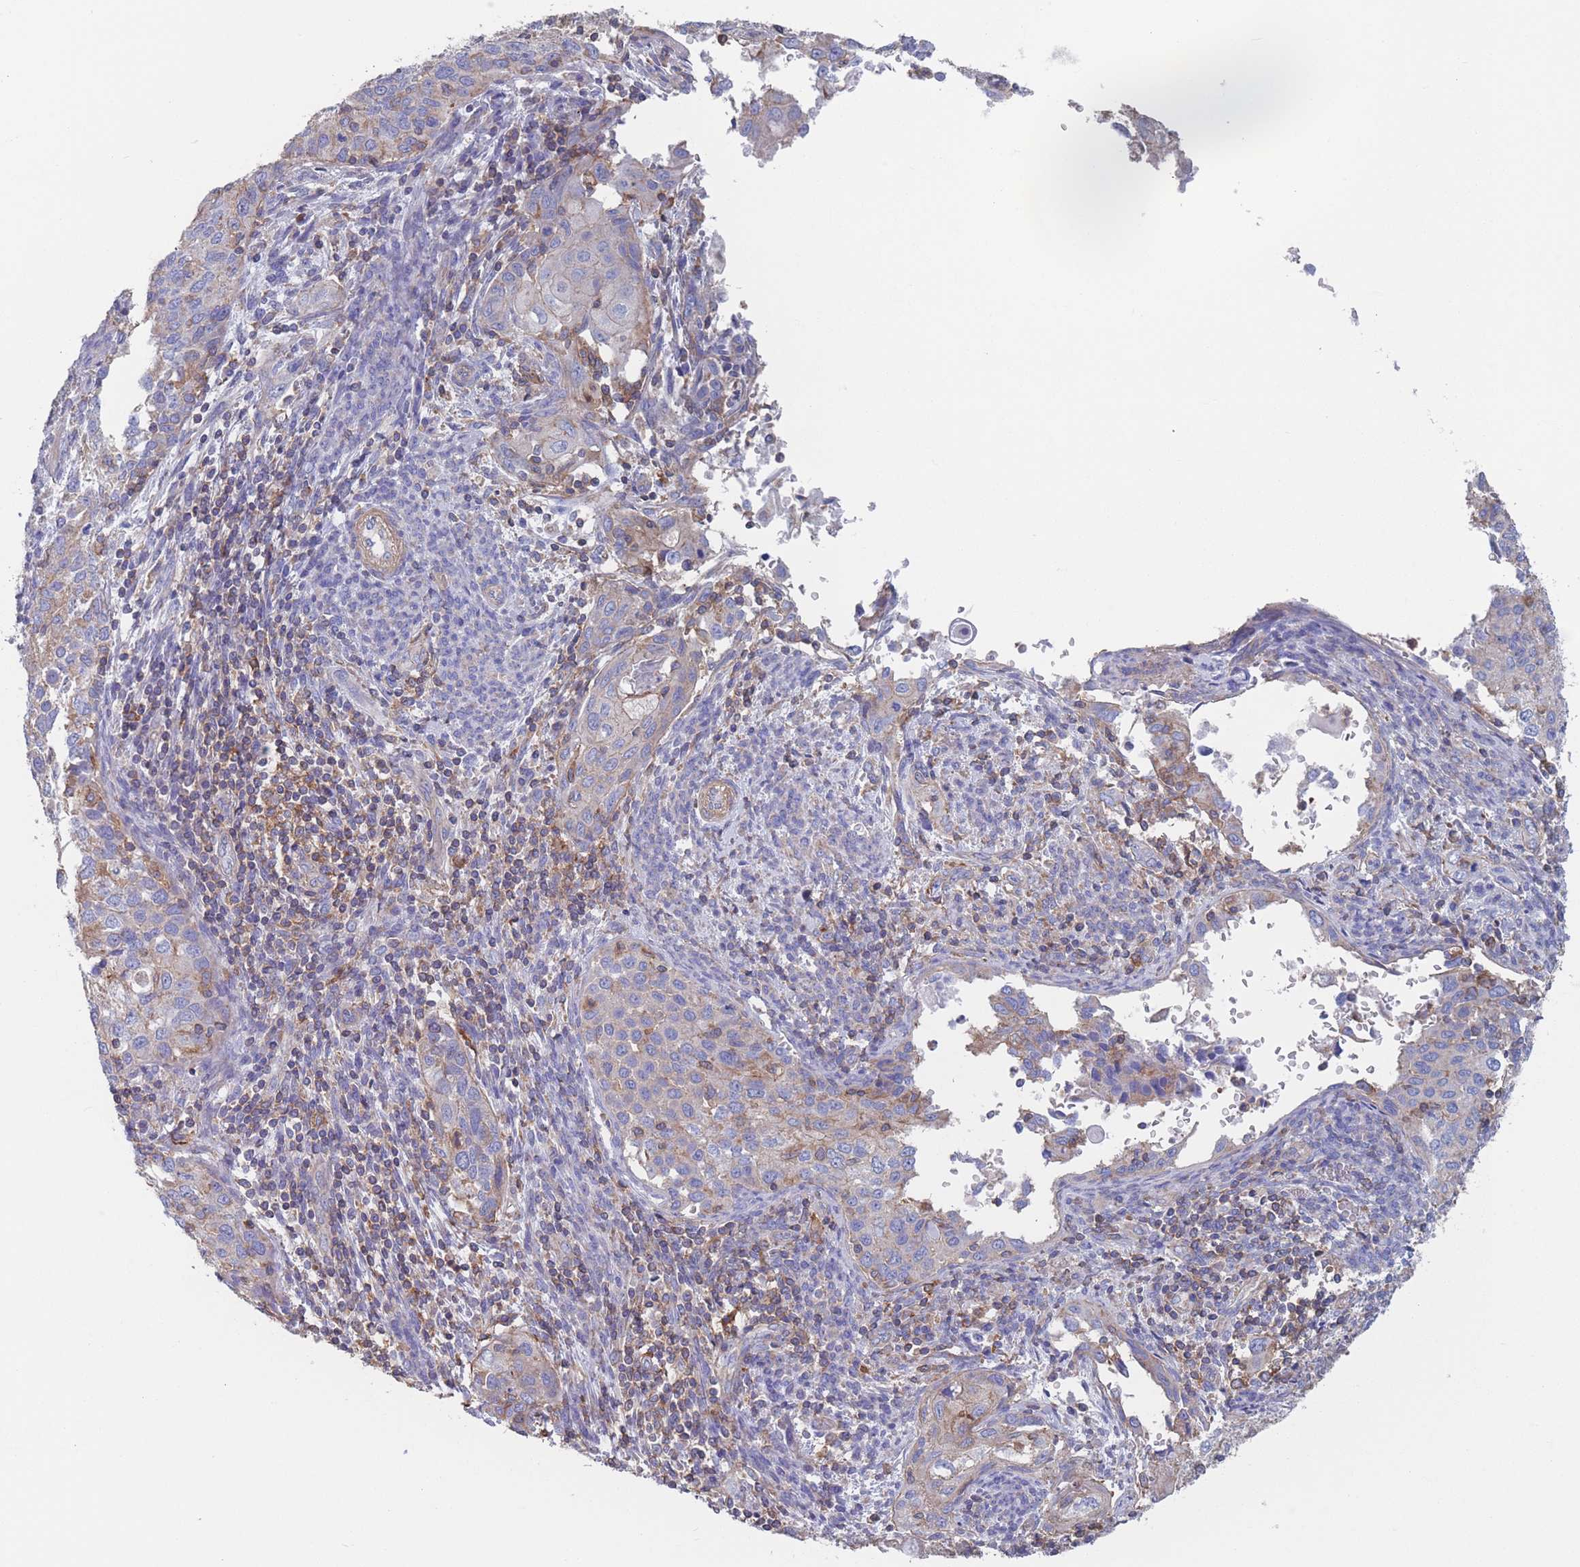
{"staining": {"intensity": "negative", "quantity": "none", "location": "none"}, "tissue": "cervical cancer", "cell_type": "Tumor cells", "image_type": "cancer", "snomed": [{"axis": "morphology", "description": "Squamous cell carcinoma, NOS"}, {"axis": "topography", "description": "Cervix"}], "caption": "Tumor cells are negative for protein expression in human cervical cancer. (Stains: DAB immunohistochemistry with hematoxylin counter stain, Microscopy: brightfield microscopy at high magnification).", "gene": "ADH1A", "patient": {"sex": "female", "age": 67}}